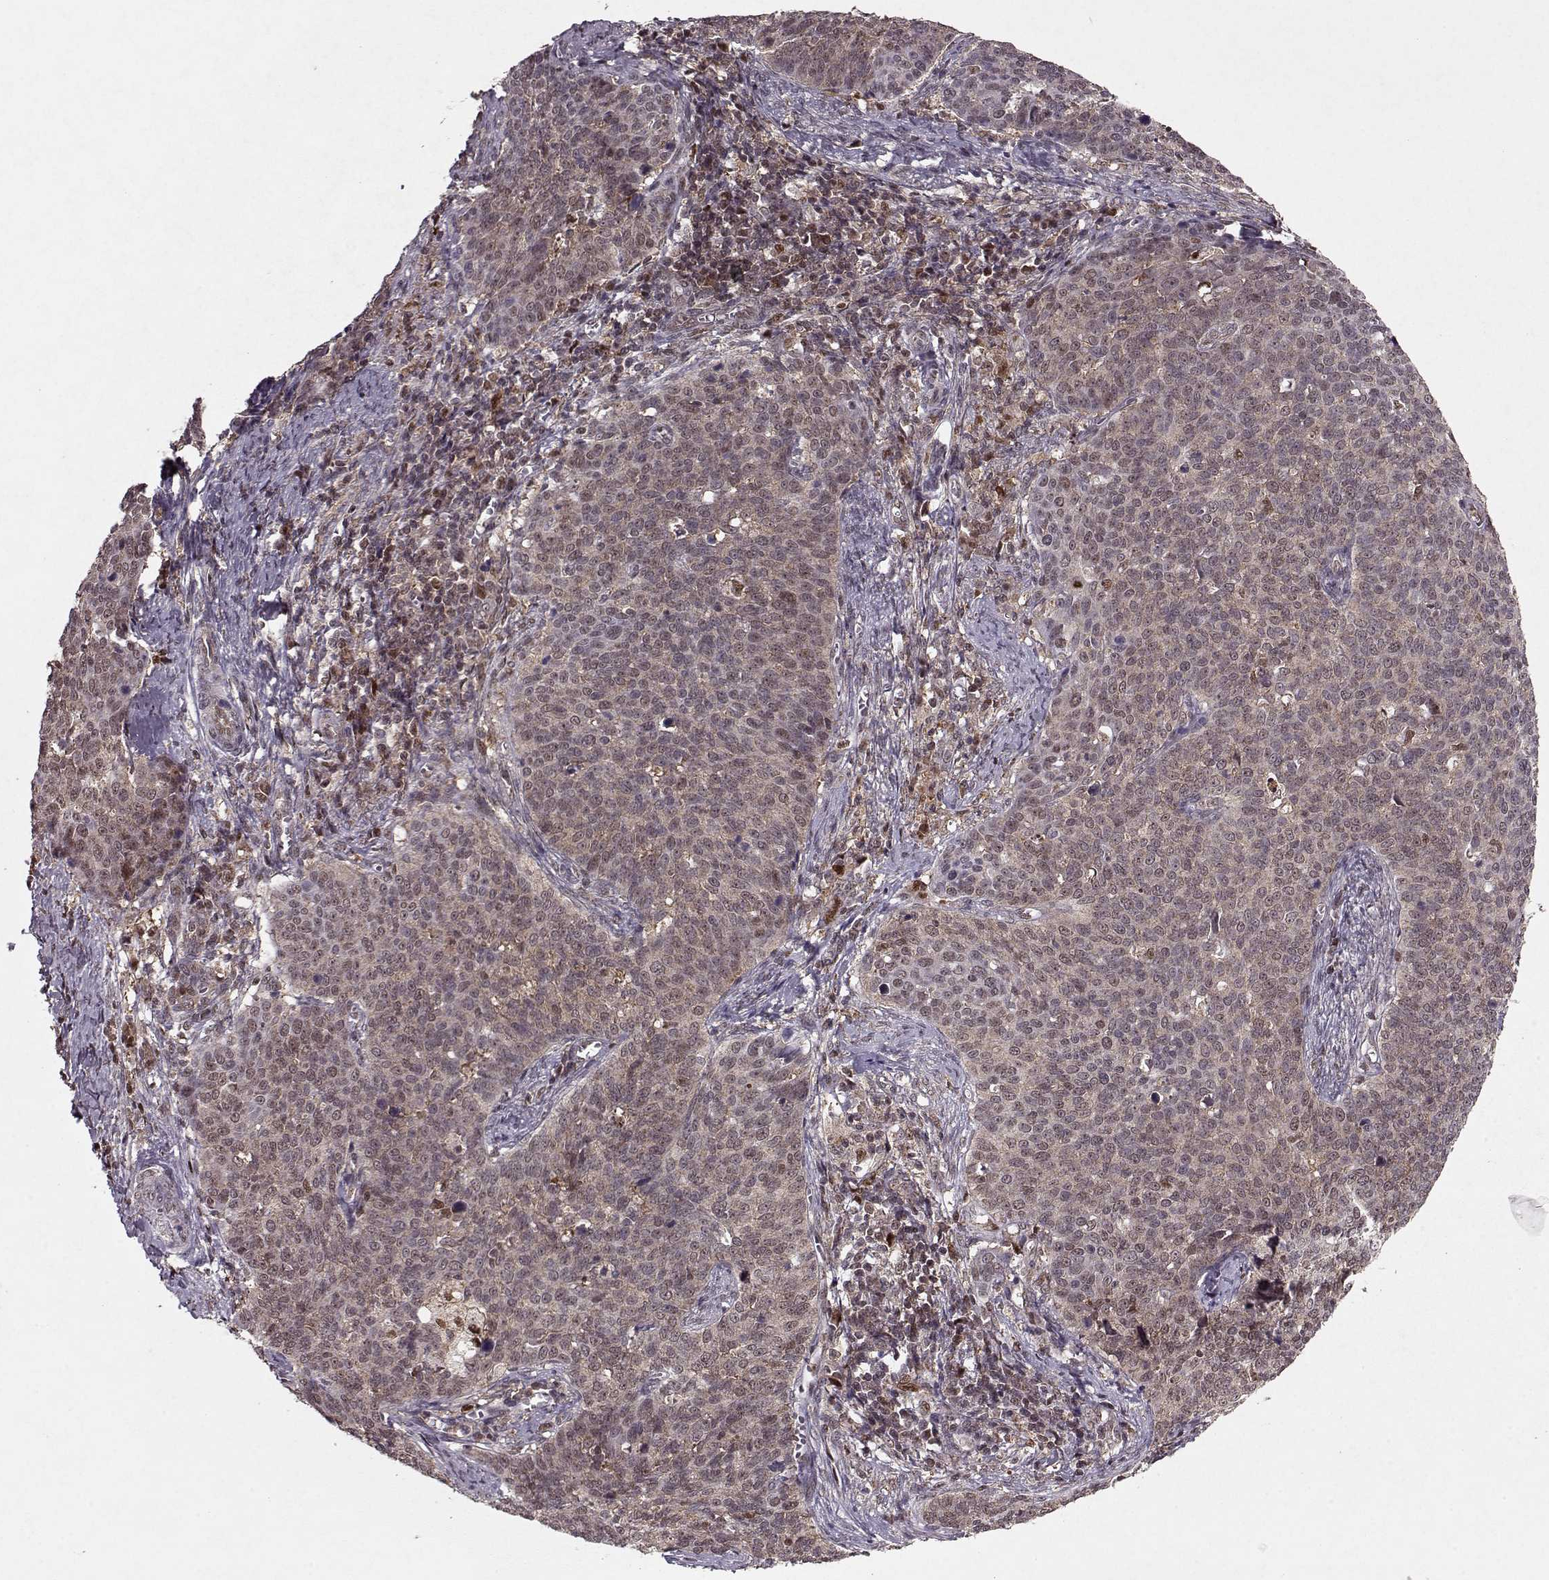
{"staining": {"intensity": "weak", "quantity": ">75%", "location": "cytoplasmic/membranous"}, "tissue": "cervical cancer", "cell_type": "Tumor cells", "image_type": "cancer", "snomed": [{"axis": "morphology", "description": "Squamous cell carcinoma, NOS"}, {"axis": "topography", "description": "Cervix"}], "caption": "A brown stain shows weak cytoplasmic/membranous expression of a protein in human cervical squamous cell carcinoma tumor cells.", "gene": "PSMA7", "patient": {"sex": "female", "age": 39}}